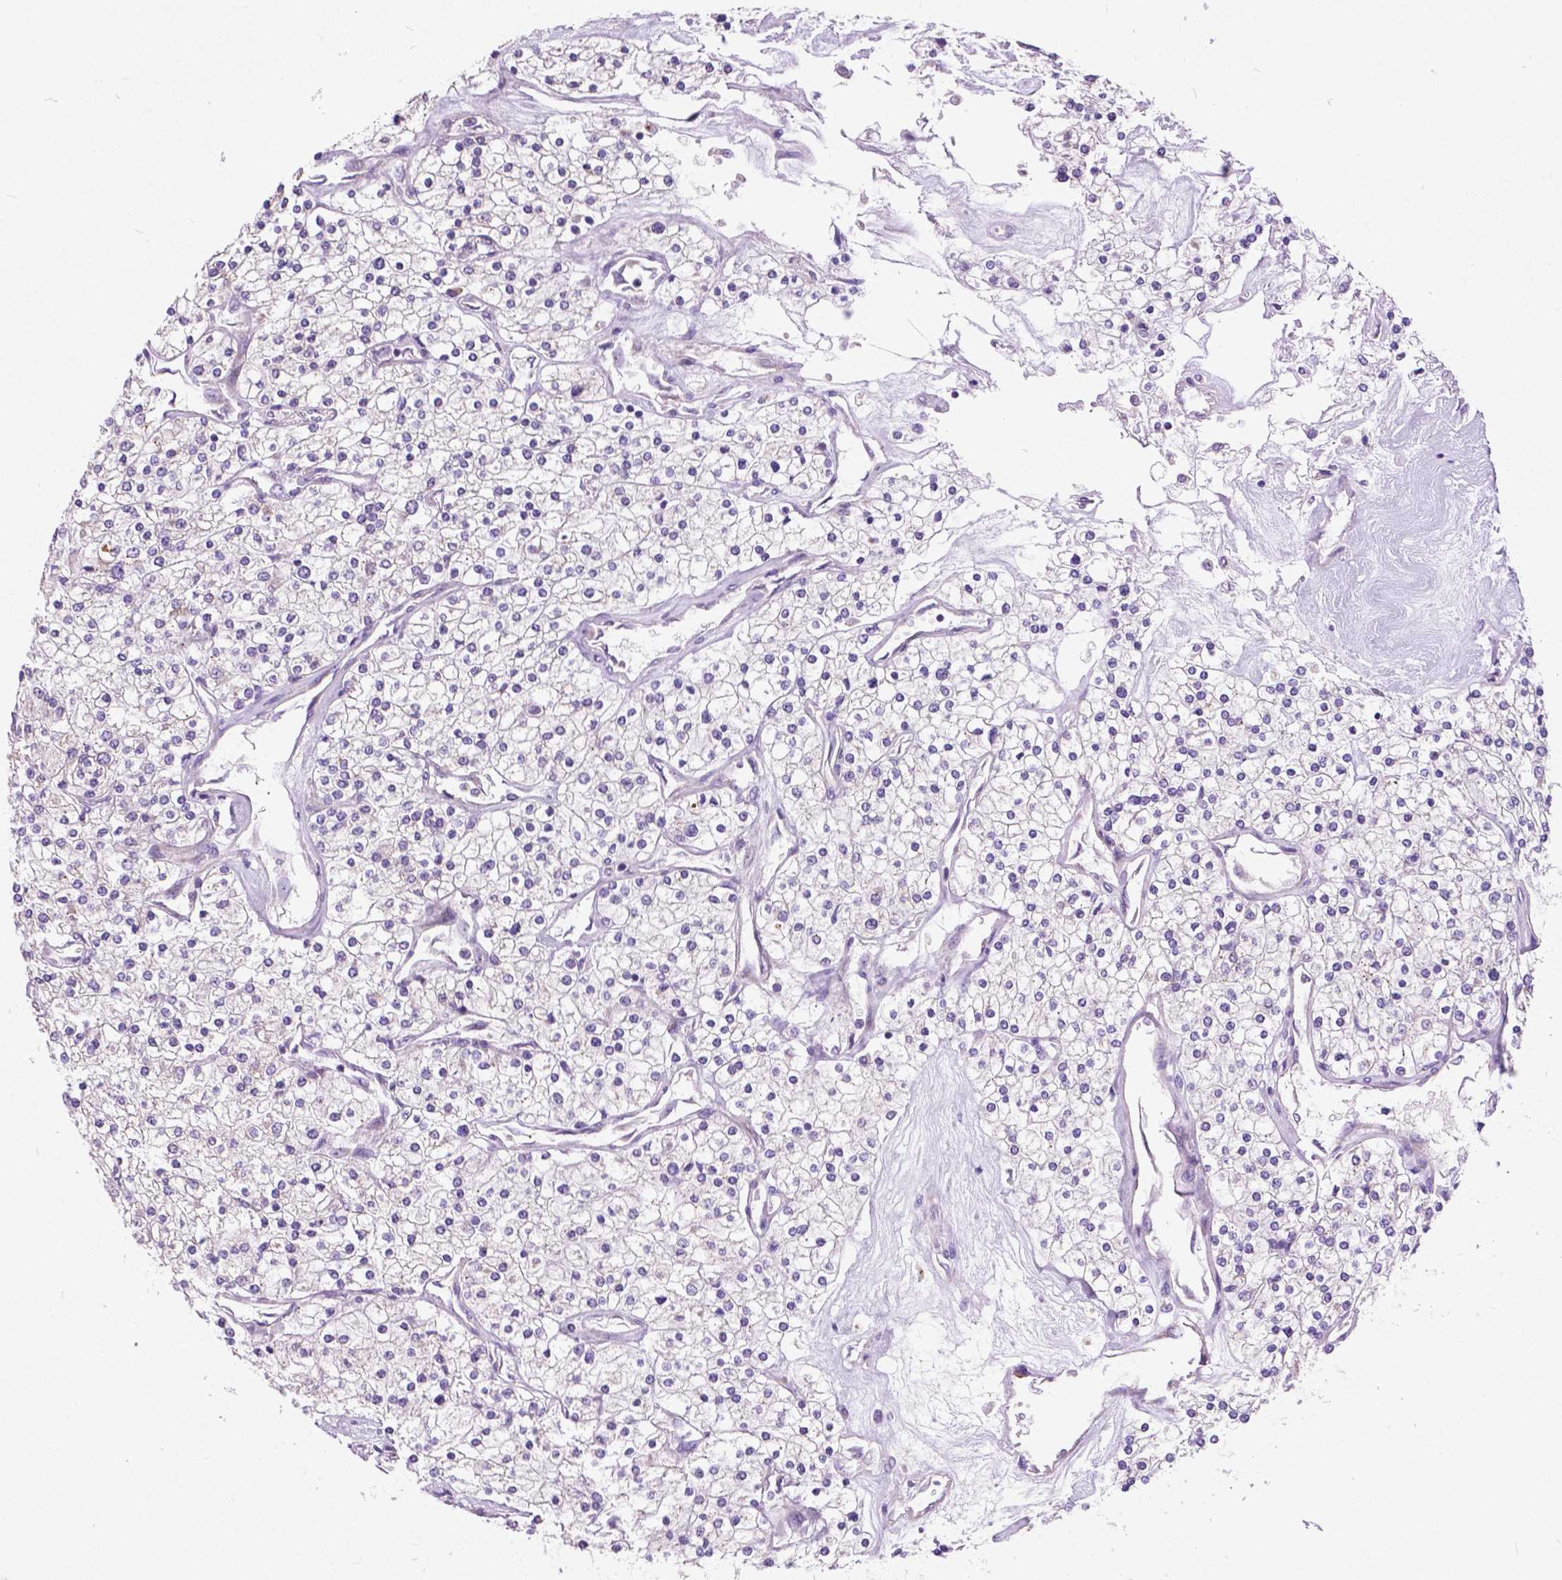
{"staining": {"intensity": "negative", "quantity": "none", "location": "none"}, "tissue": "renal cancer", "cell_type": "Tumor cells", "image_type": "cancer", "snomed": [{"axis": "morphology", "description": "Adenocarcinoma, NOS"}, {"axis": "topography", "description": "Kidney"}], "caption": "Tumor cells show no significant positivity in adenocarcinoma (renal).", "gene": "ATG4D", "patient": {"sex": "male", "age": 80}}